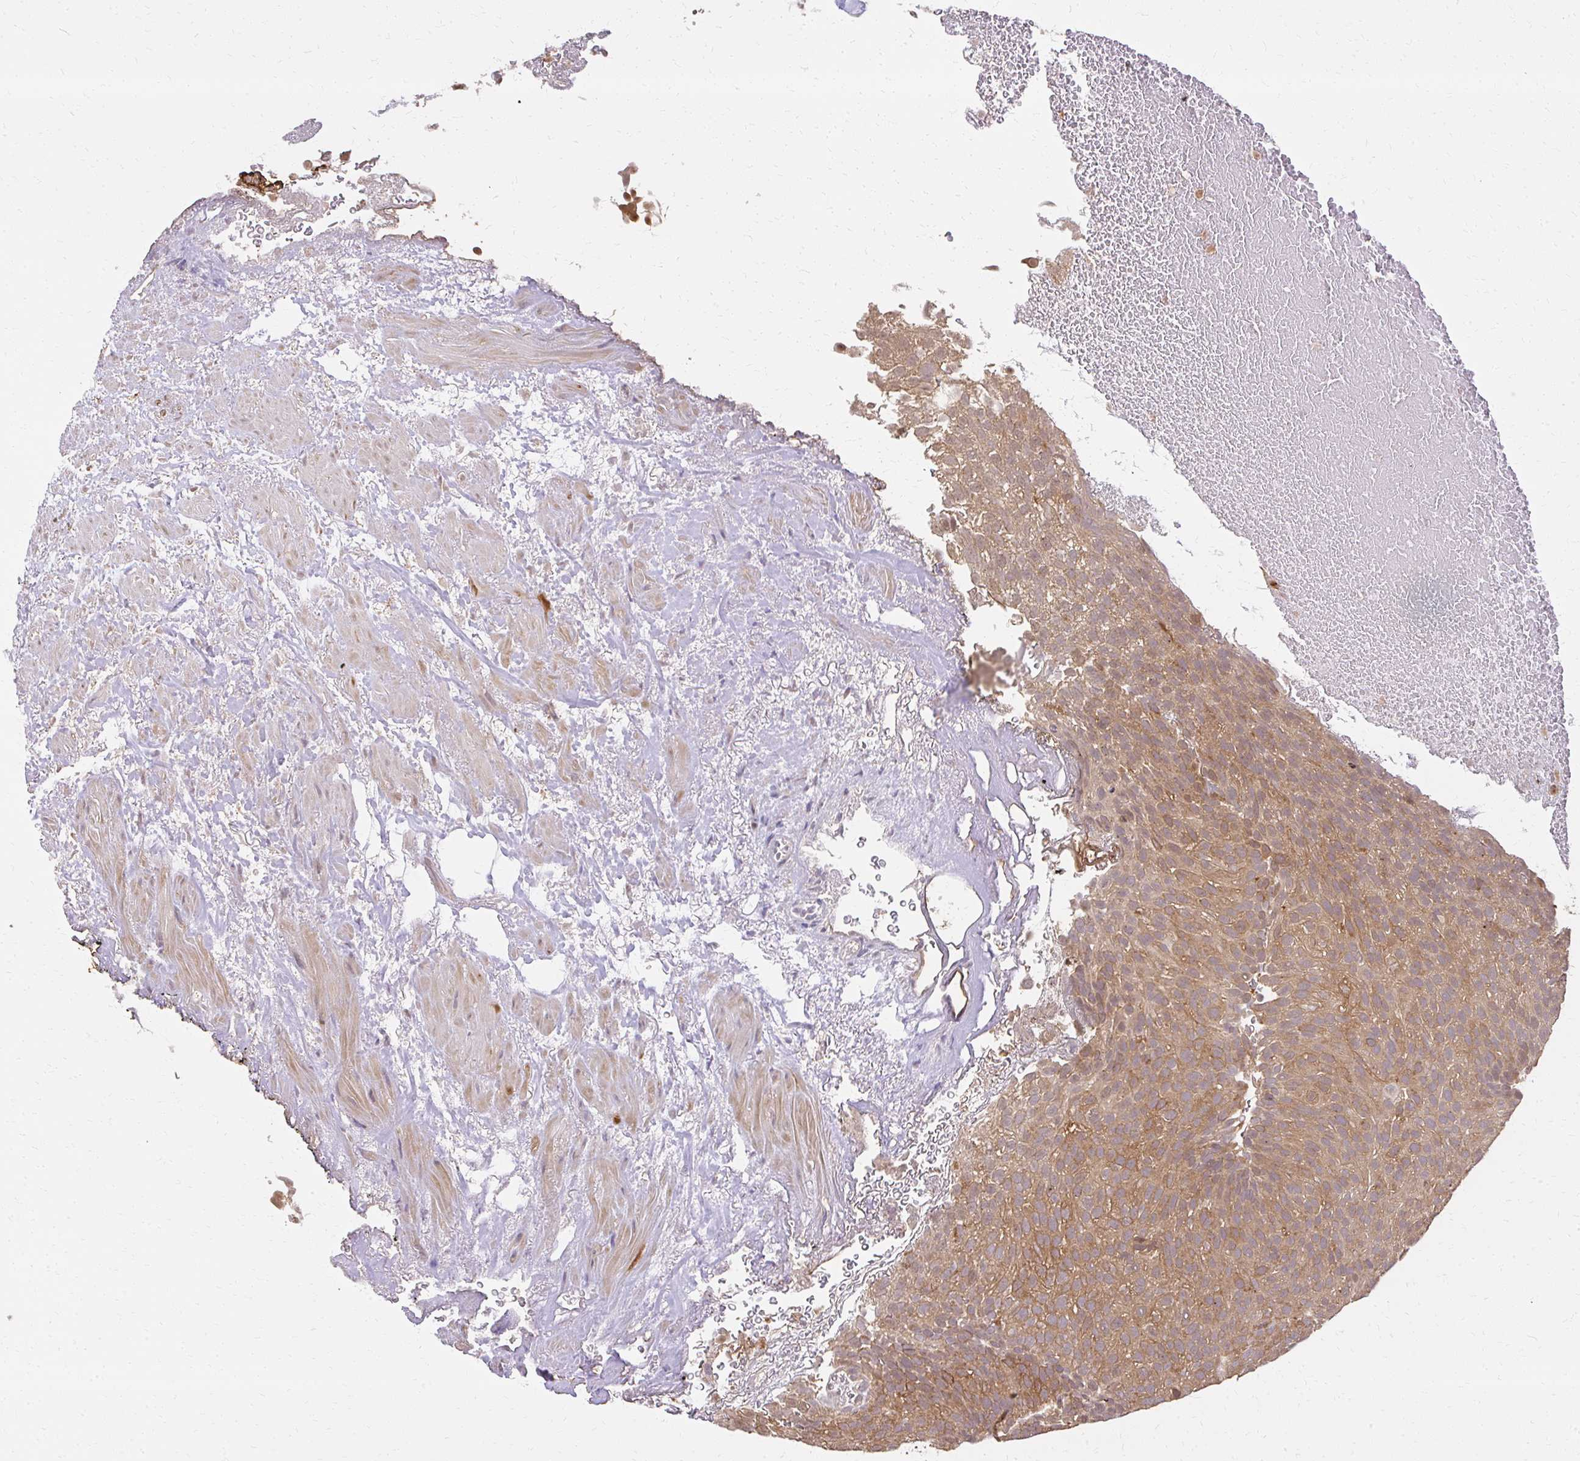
{"staining": {"intensity": "moderate", "quantity": ">75%", "location": "cytoplasmic/membranous"}, "tissue": "urothelial cancer", "cell_type": "Tumor cells", "image_type": "cancer", "snomed": [{"axis": "morphology", "description": "Urothelial carcinoma, Low grade"}, {"axis": "topography", "description": "Urinary bladder"}], "caption": "Immunohistochemical staining of urothelial cancer displays medium levels of moderate cytoplasmic/membranous expression in about >75% of tumor cells.", "gene": "LARS2", "patient": {"sex": "male", "age": 78}}